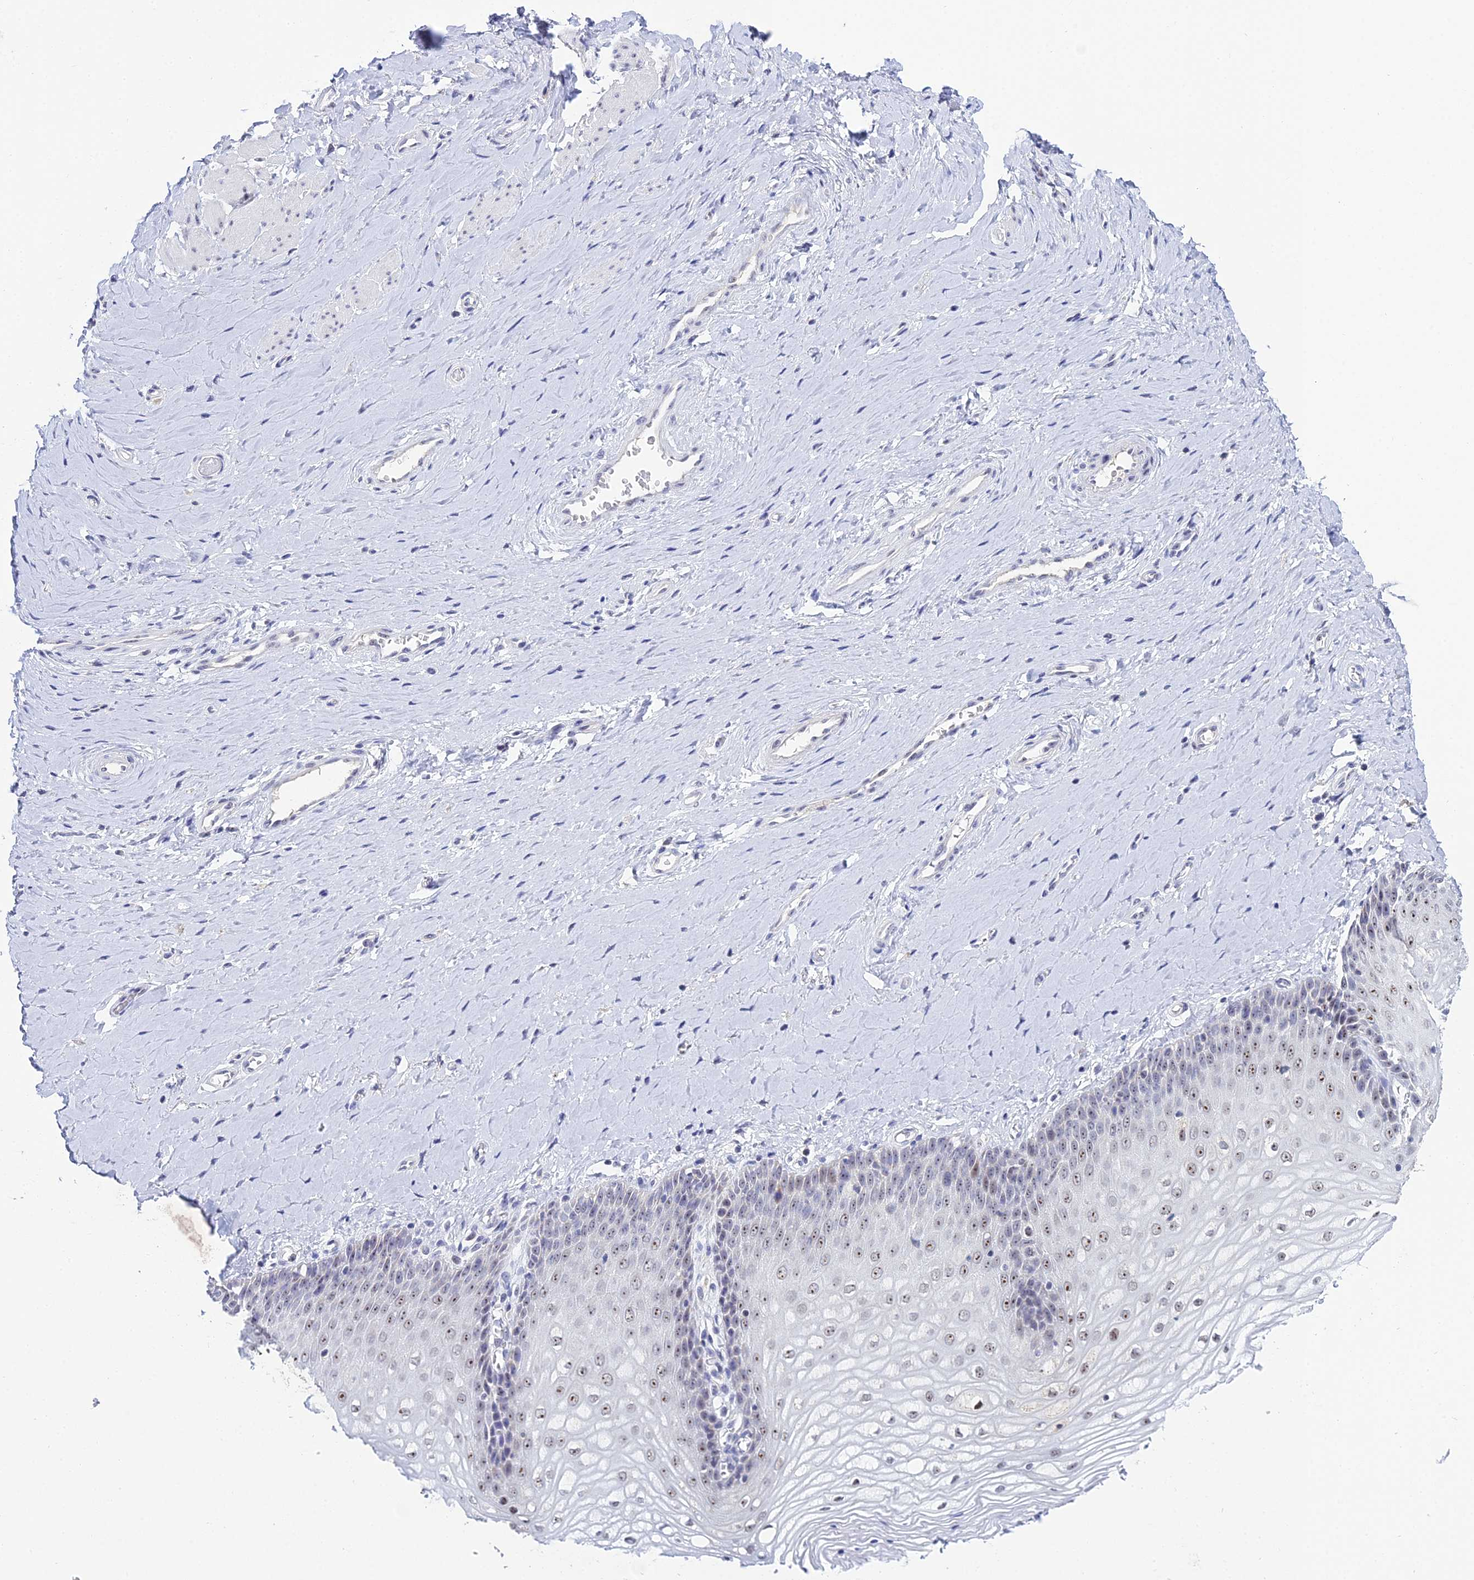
{"staining": {"intensity": "moderate", "quantity": "<25%", "location": "nuclear"}, "tissue": "vagina", "cell_type": "Squamous epithelial cells", "image_type": "normal", "snomed": [{"axis": "morphology", "description": "Normal tissue, NOS"}, {"axis": "topography", "description": "Vagina"}], "caption": "A brown stain highlights moderate nuclear positivity of a protein in squamous epithelial cells of benign vagina.", "gene": "PLPP4", "patient": {"sex": "female", "age": 65}}